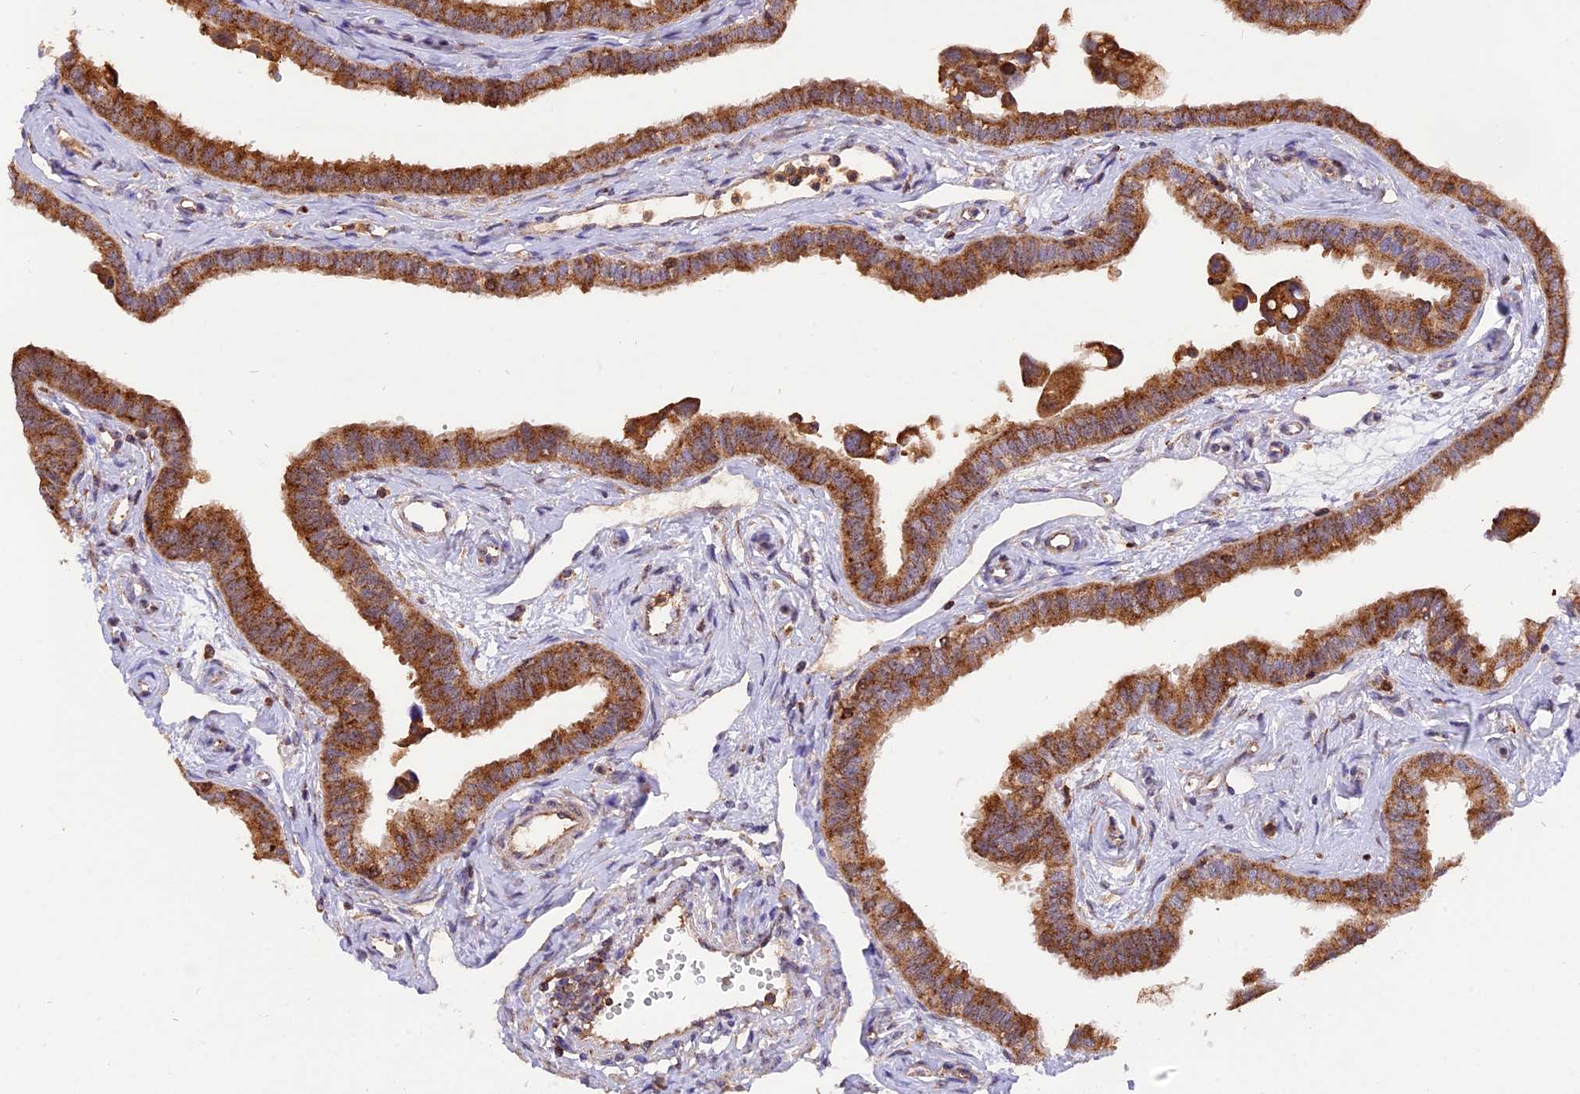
{"staining": {"intensity": "strong", "quantity": ">75%", "location": "cytoplasmic/membranous"}, "tissue": "fallopian tube", "cell_type": "Glandular cells", "image_type": "normal", "snomed": [{"axis": "morphology", "description": "Normal tissue, NOS"}, {"axis": "morphology", "description": "Carcinoma, NOS"}, {"axis": "topography", "description": "Fallopian tube"}, {"axis": "topography", "description": "Ovary"}], "caption": "Fallopian tube was stained to show a protein in brown. There is high levels of strong cytoplasmic/membranous staining in approximately >75% of glandular cells. (DAB (3,3'-diaminobenzidine) IHC with brightfield microscopy, high magnification).", "gene": "PEX3", "patient": {"sex": "female", "age": 59}}